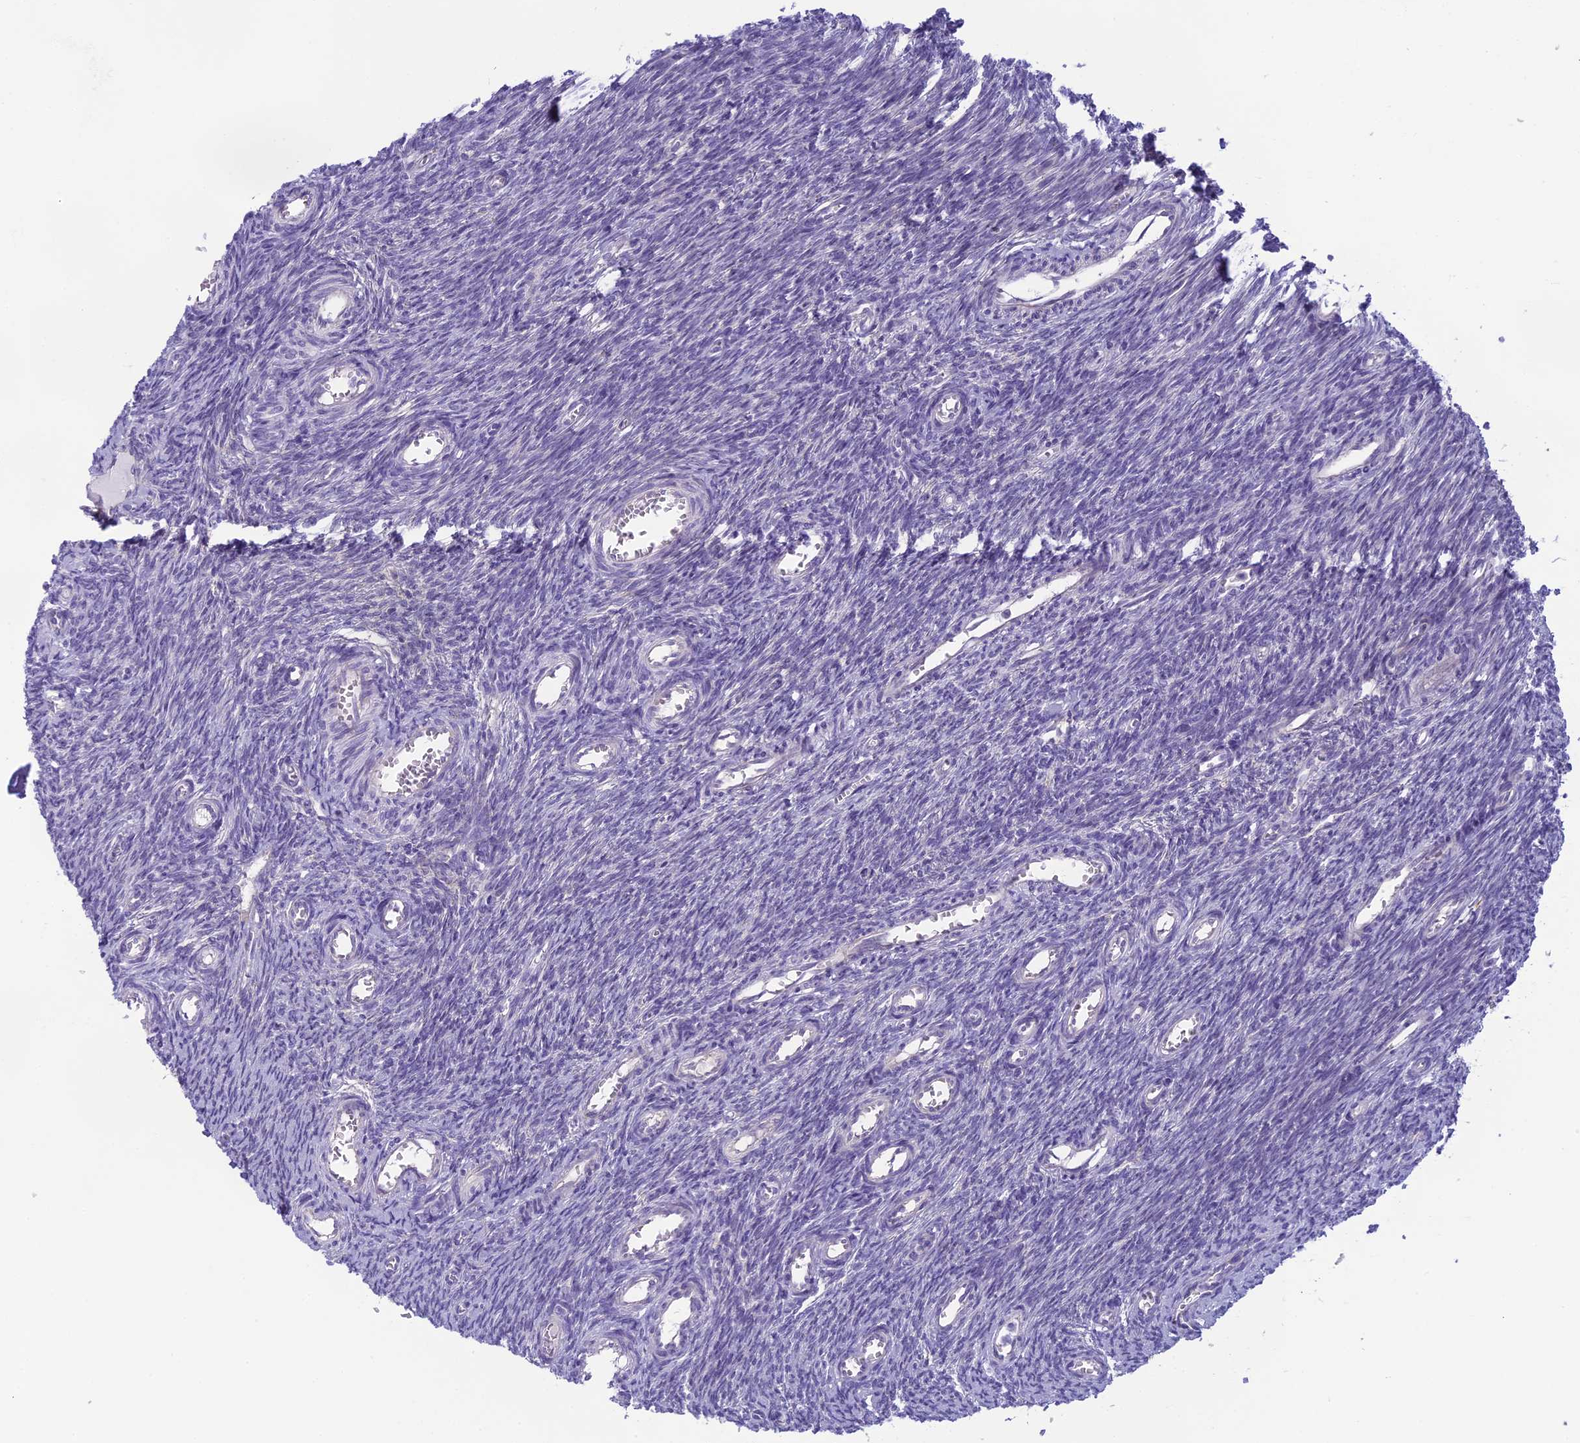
{"staining": {"intensity": "negative", "quantity": "none", "location": "none"}, "tissue": "ovary", "cell_type": "Follicle cells", "image_type": "normal", "snomed": [{"axis": "morphology", "description": "Normal tissue, NOS"}, {"axis": "topography", "description": "Ovary"}], "caption": "A micrograph of ovary stained for a protein exhibits no brown staining in follicle cells.", "gene": "ARHGEF37", "patient": {"sex": "female", "age": 44}}